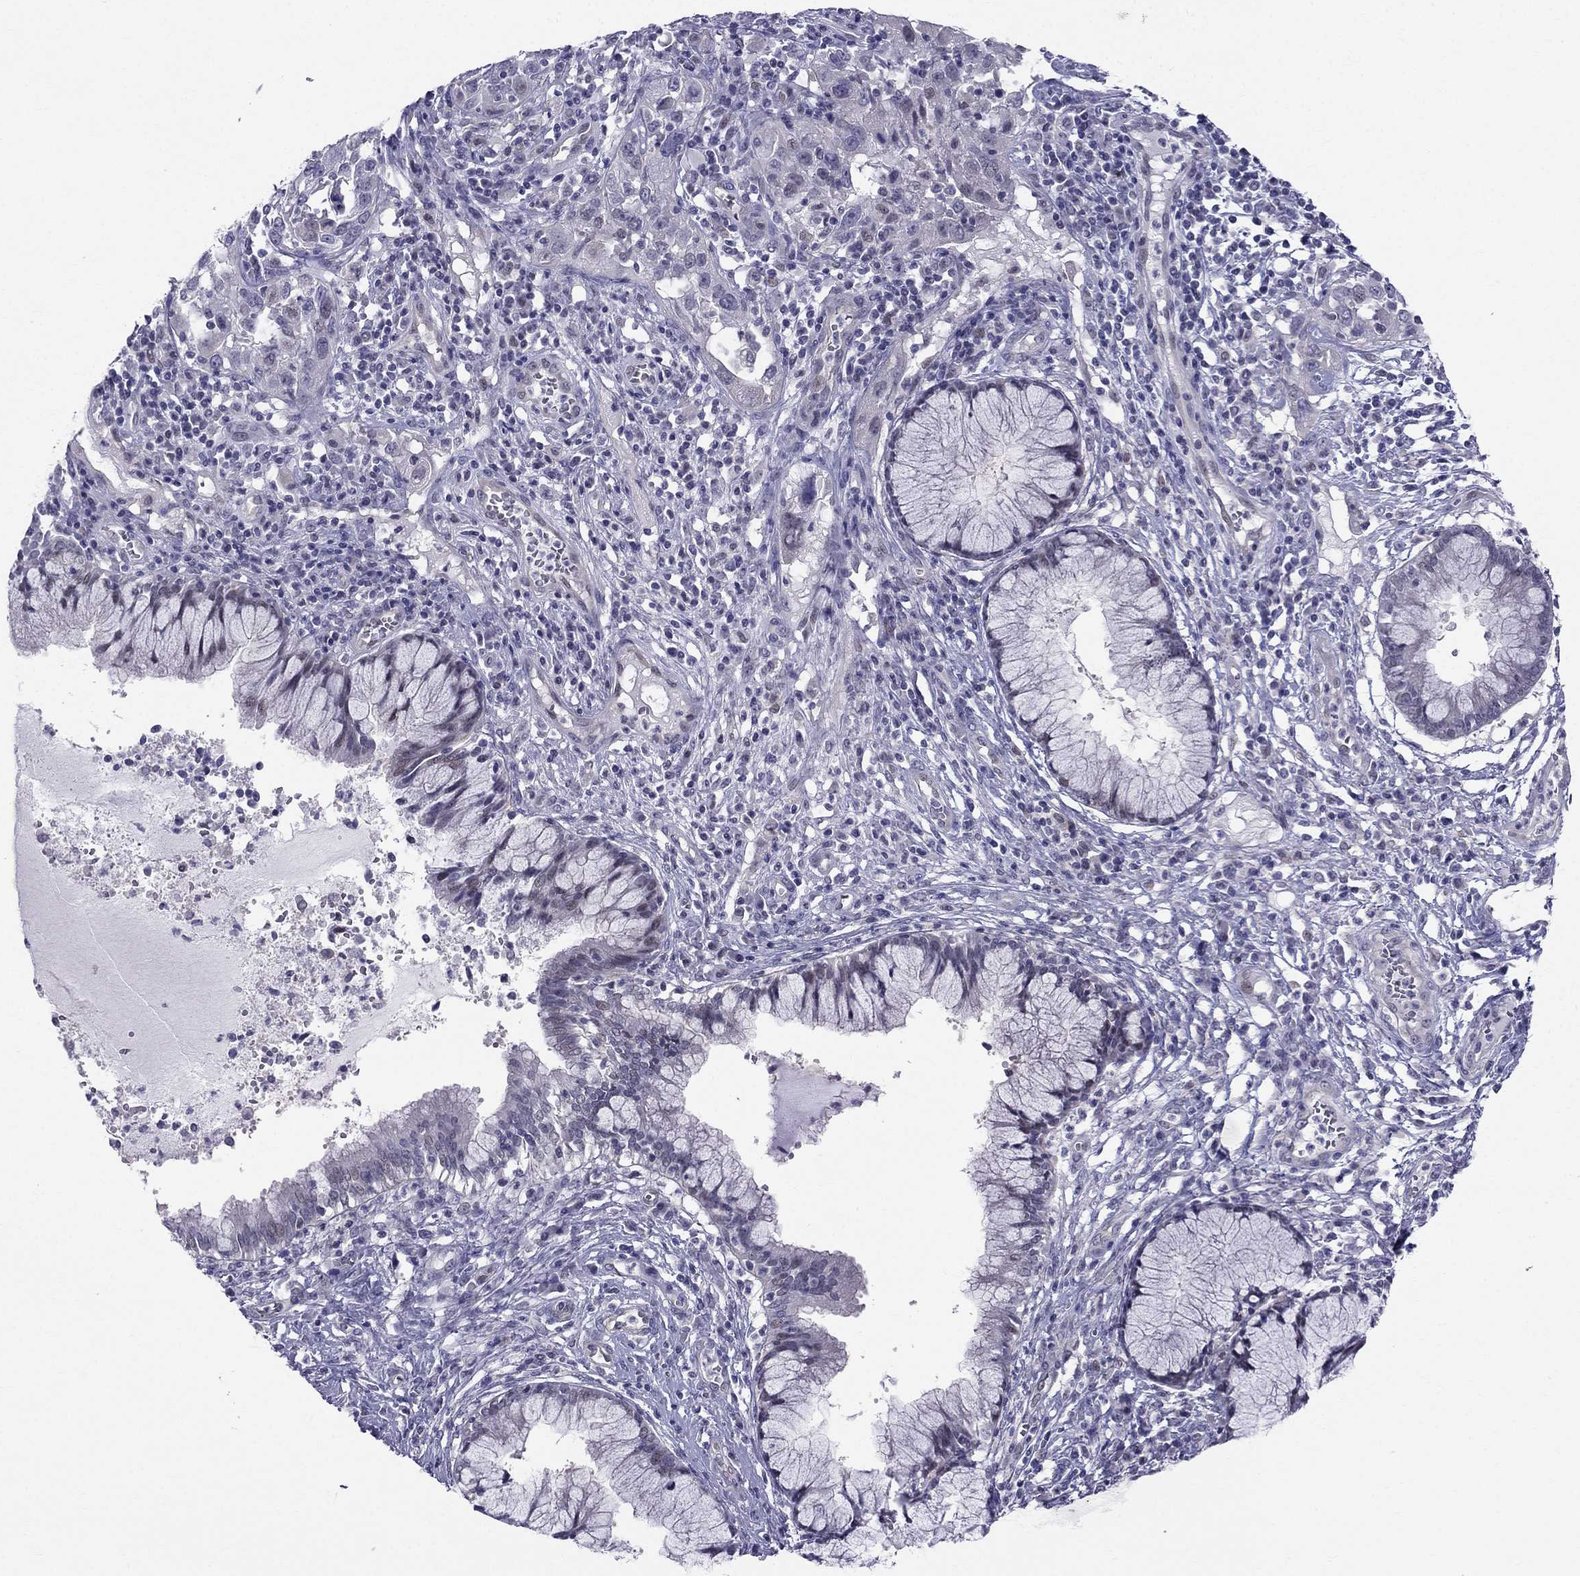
{"staining": {"intensity": "negative", "quantity": "none", "location": "none"}, "tissue": "cervical cancer", "cell_type": "Tumor cells", "image_type": "cancer", "snomed": [{"axis": "morphology", "description": "Squamous cell carcinoma, NOS"}, {"axis": "topography", "description": "Cervix"}], "caption": "Micrograph shows no protein positivity in tumor cells of cervical cancer (squamous cell carcinoma) tissue.", "gene": "BAG5", "patient": {"sex": "female", "age": 32}}